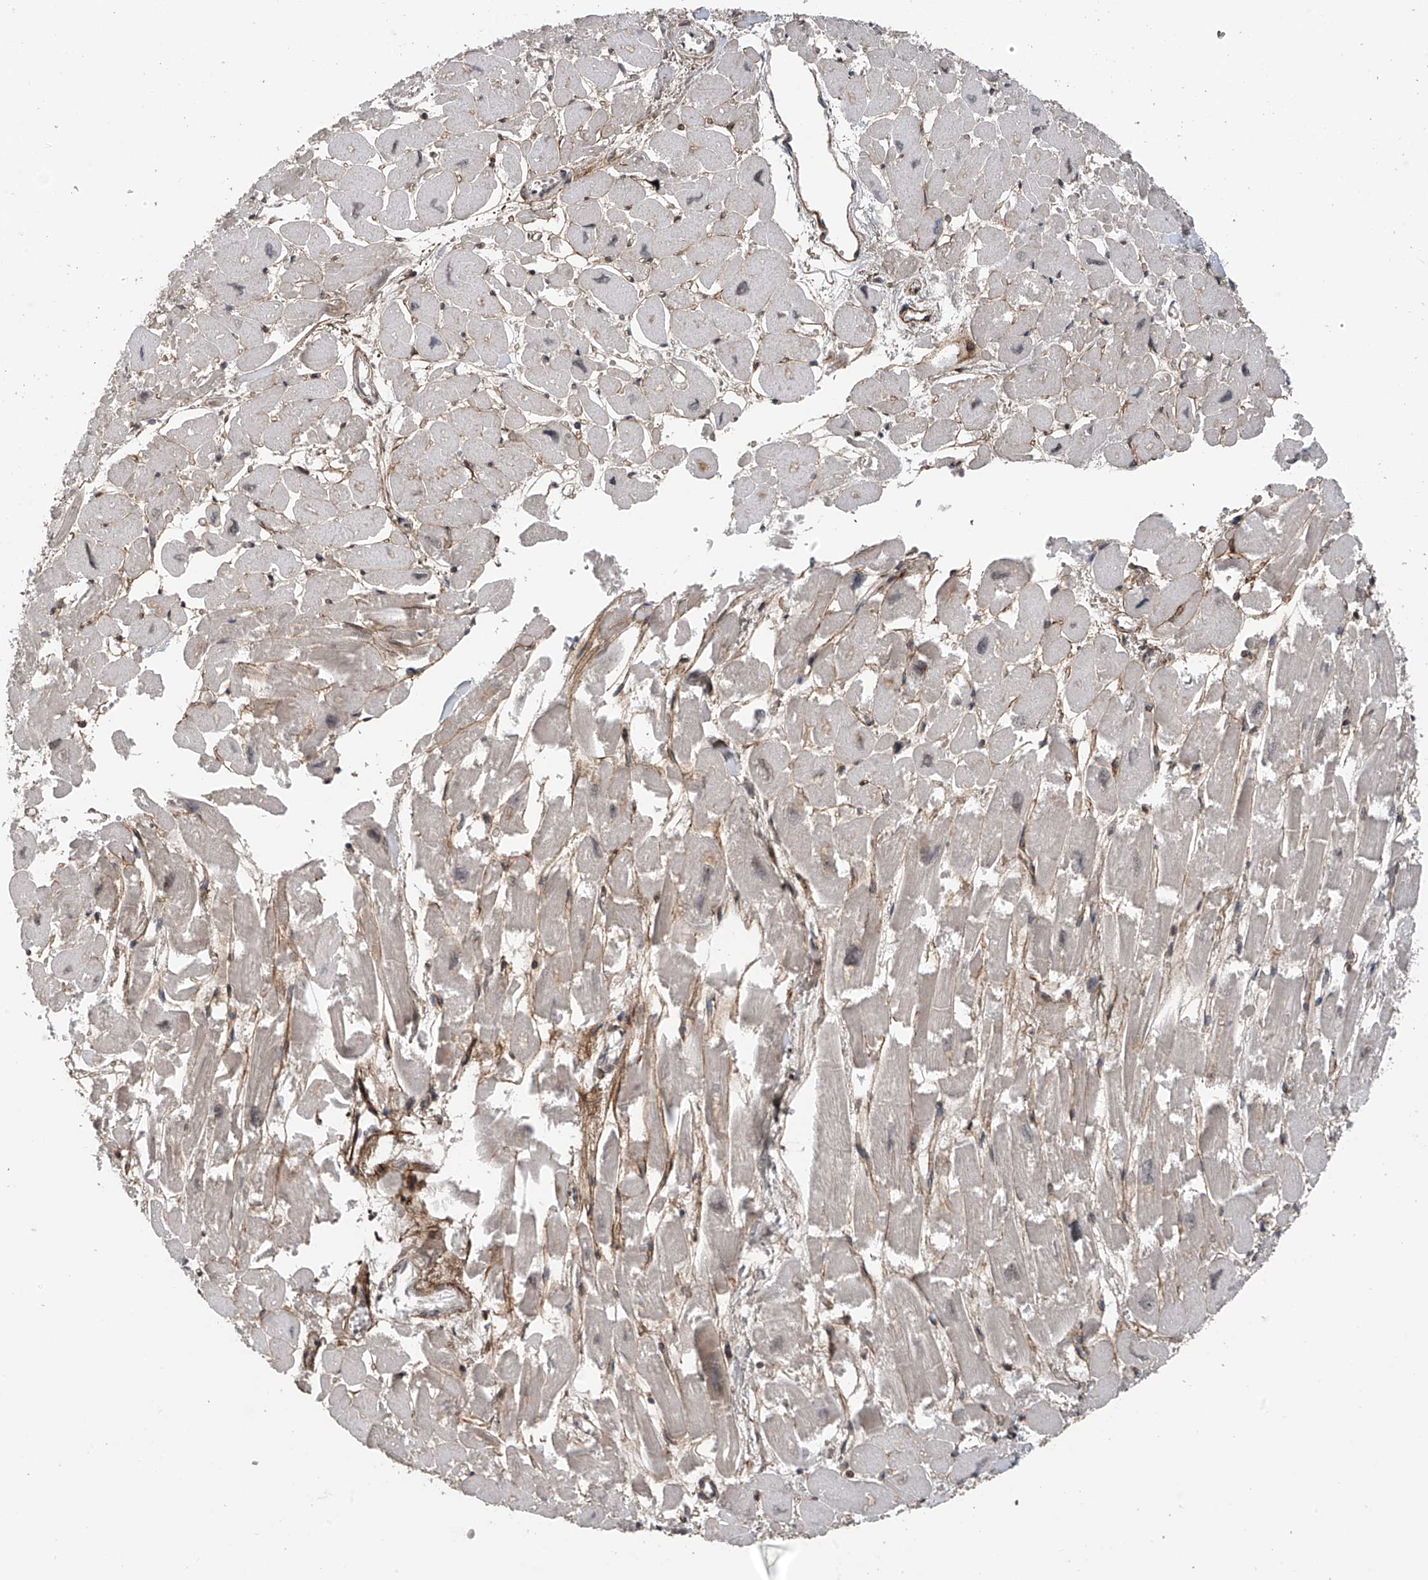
{"staining": {"intensity": "weak", "quantity": "<25%", "location": "cytoplasmic/membranous,nuclear"}, "tissue": "heart muscle", "cell_type": "Cardiomyocytes", "image_type": "normal", "snomed": [{"axis": "morphology", "description": "Normal tissue, NOS"}, {"axis": "topography", "description": "Heart"}], "caption": "This is a histopathology image of immunohistochemistry (IHC) staining of normal heart muscle, which shows no positivity in cardiomyocytes.", "gene": "DNAJC9", "patient": {"sex": "male", "age": 54}}